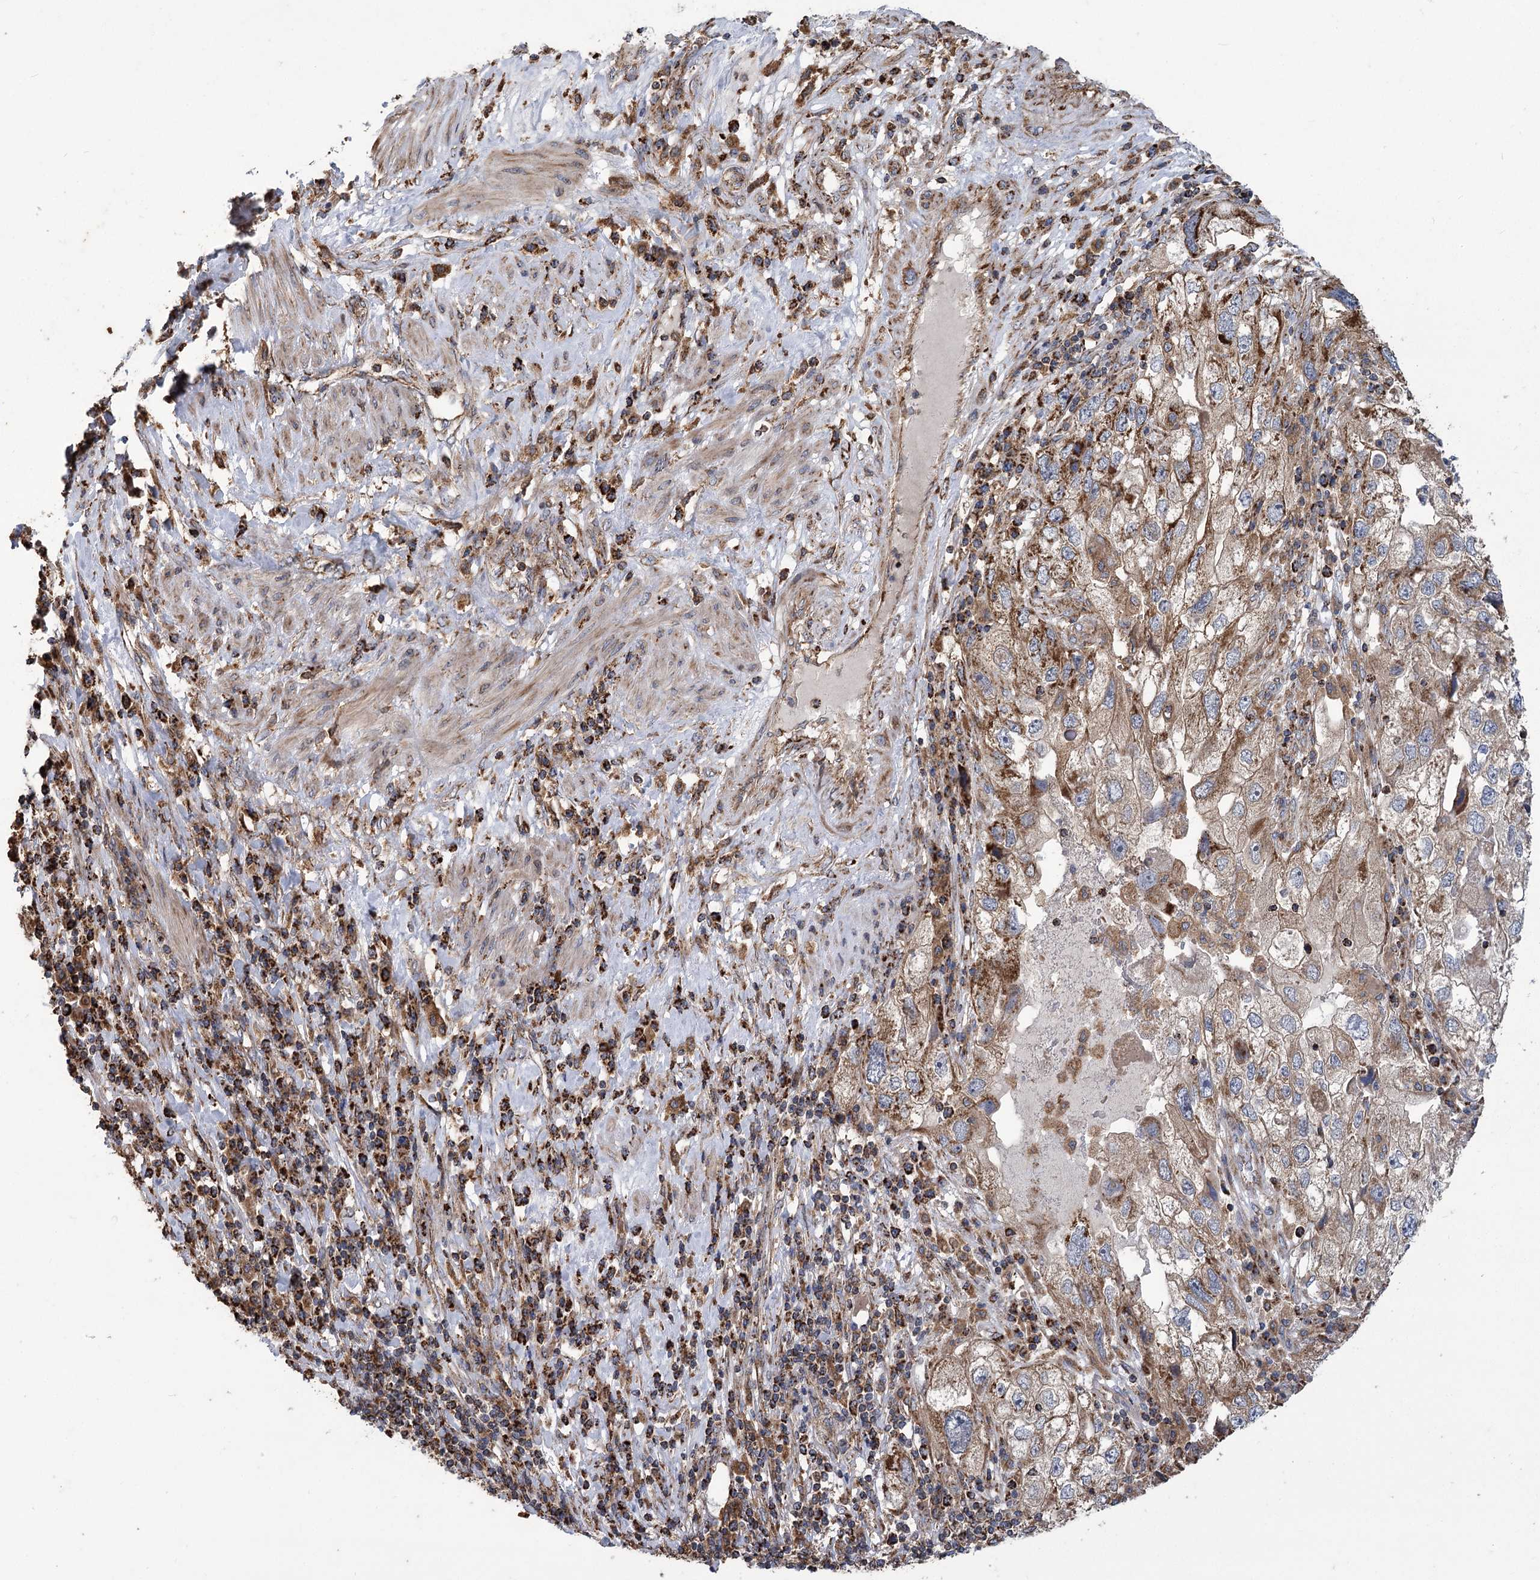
{"staining": {"intensity": "moderate", "quantity": ">75%", "location": "cytoplasmic/membranous"}, "tissue": "endometrial cancer", "cell_type": "Tumor cells", "image_type": "cancer", "snomed": [{"axis": "morphology", "description": "Adenocarcinoma, NOS"}, {"axis": "topography", "description": "Endometrium"}], "caption": "Moderate cytoplasmic/membranous protein expression is identified in about >75% of tumor cells in endometrial adenocarcinoma.", "gene": "CARD19", "patient": {"sex": "female", "age": 49}}